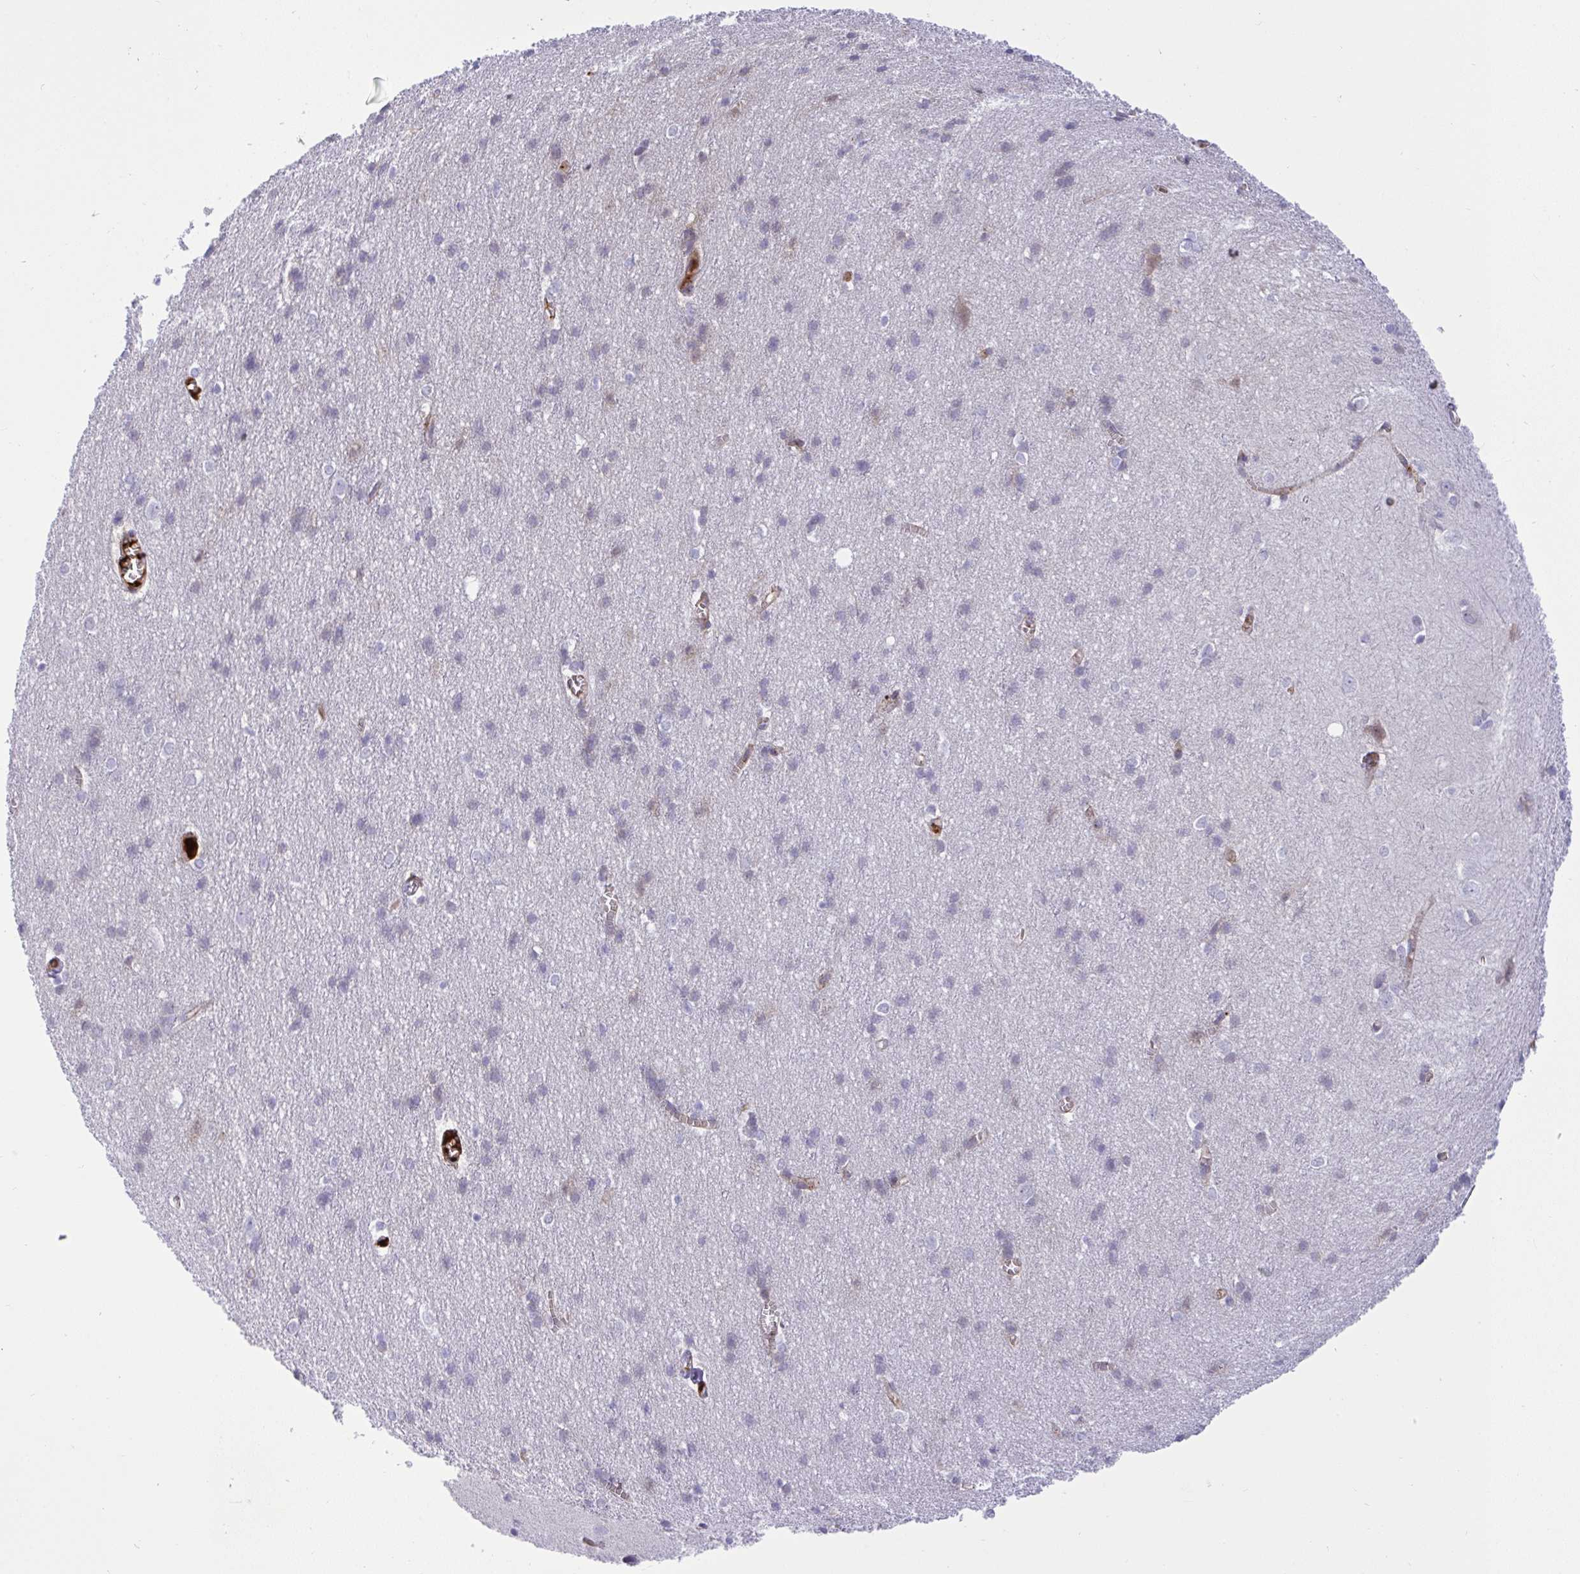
{"staining": {"intensity": "weak", "quantity": "25%-75%", "location": "cytoplasmic/membranous"}, "tissue": "cerebral cortex", "cell_type": "Endothelial cells", "image_type": "normal", "snomed": [{"axis": "morphology", "description": "Normal tissue, NOS"}, {"axis": "topography", "description": "Cerebral cortex"}], "caption": "IHC histopathology image of unremarkable cerebral cortex stained for a protein (brown), which displays low levels of weak cytoplasmic/membranous staining in about 25%-75% of endothelial cells.", "gene": "F2", "patient": {"sex": "male", "age": 37}}